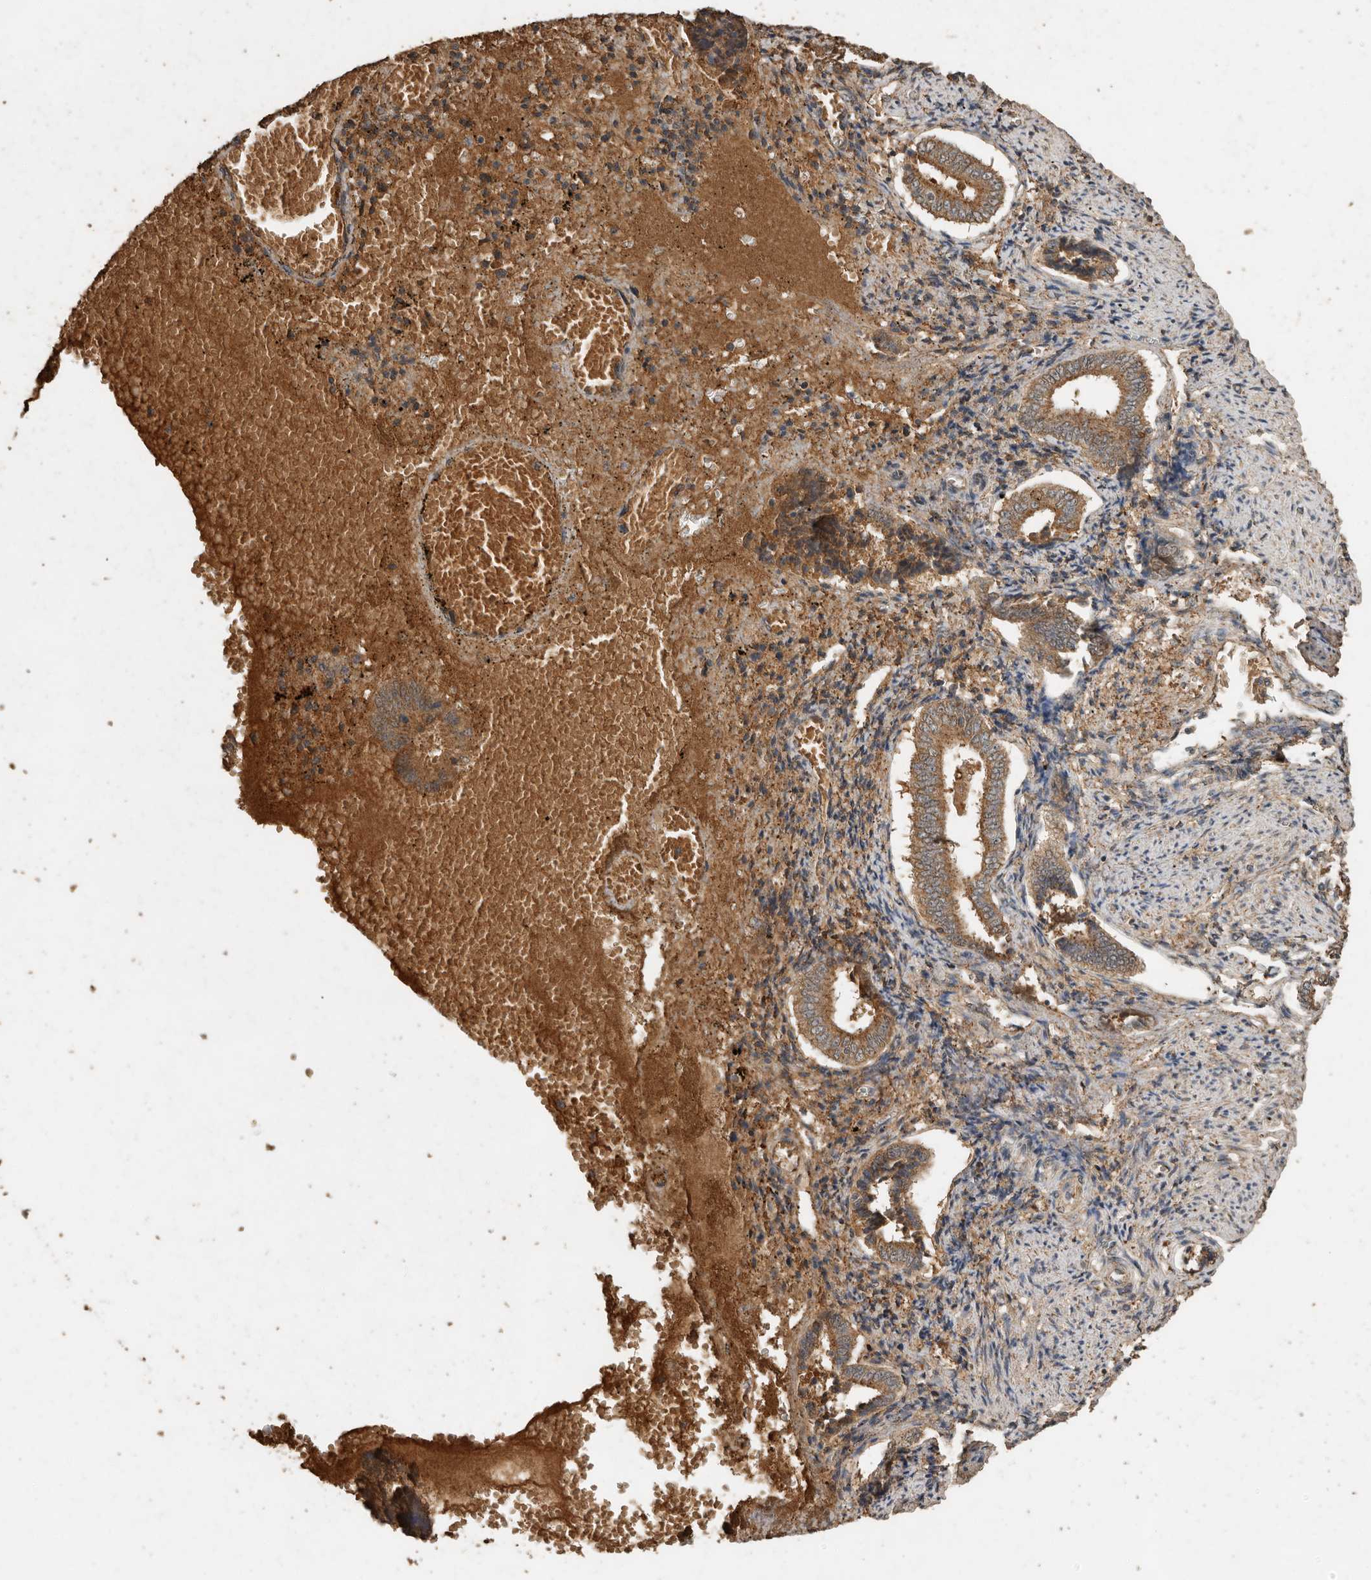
{"staining": {"intensity": "moderate", "quantity": "25%-75%", "location": "cytoplasmic/membranous"}, "tissue": "endometrium", "cell_type": "Cells in endometrial stroma", "image_type": "normal", "snomed": [{"axis": "morphology", "description": "Normal tissue, NOS"}, {"axis": "topography", "description": "Endometrium"}], "caption": "About 25%-75% of cells in endometrial stroma in unremarkable endometrium show moderate cytoplasmic/membranous protein staining as visualized by brown immunohistochemical staining.", "gene": "CTF1", "patient": {"sex": "female", "age": 42}}